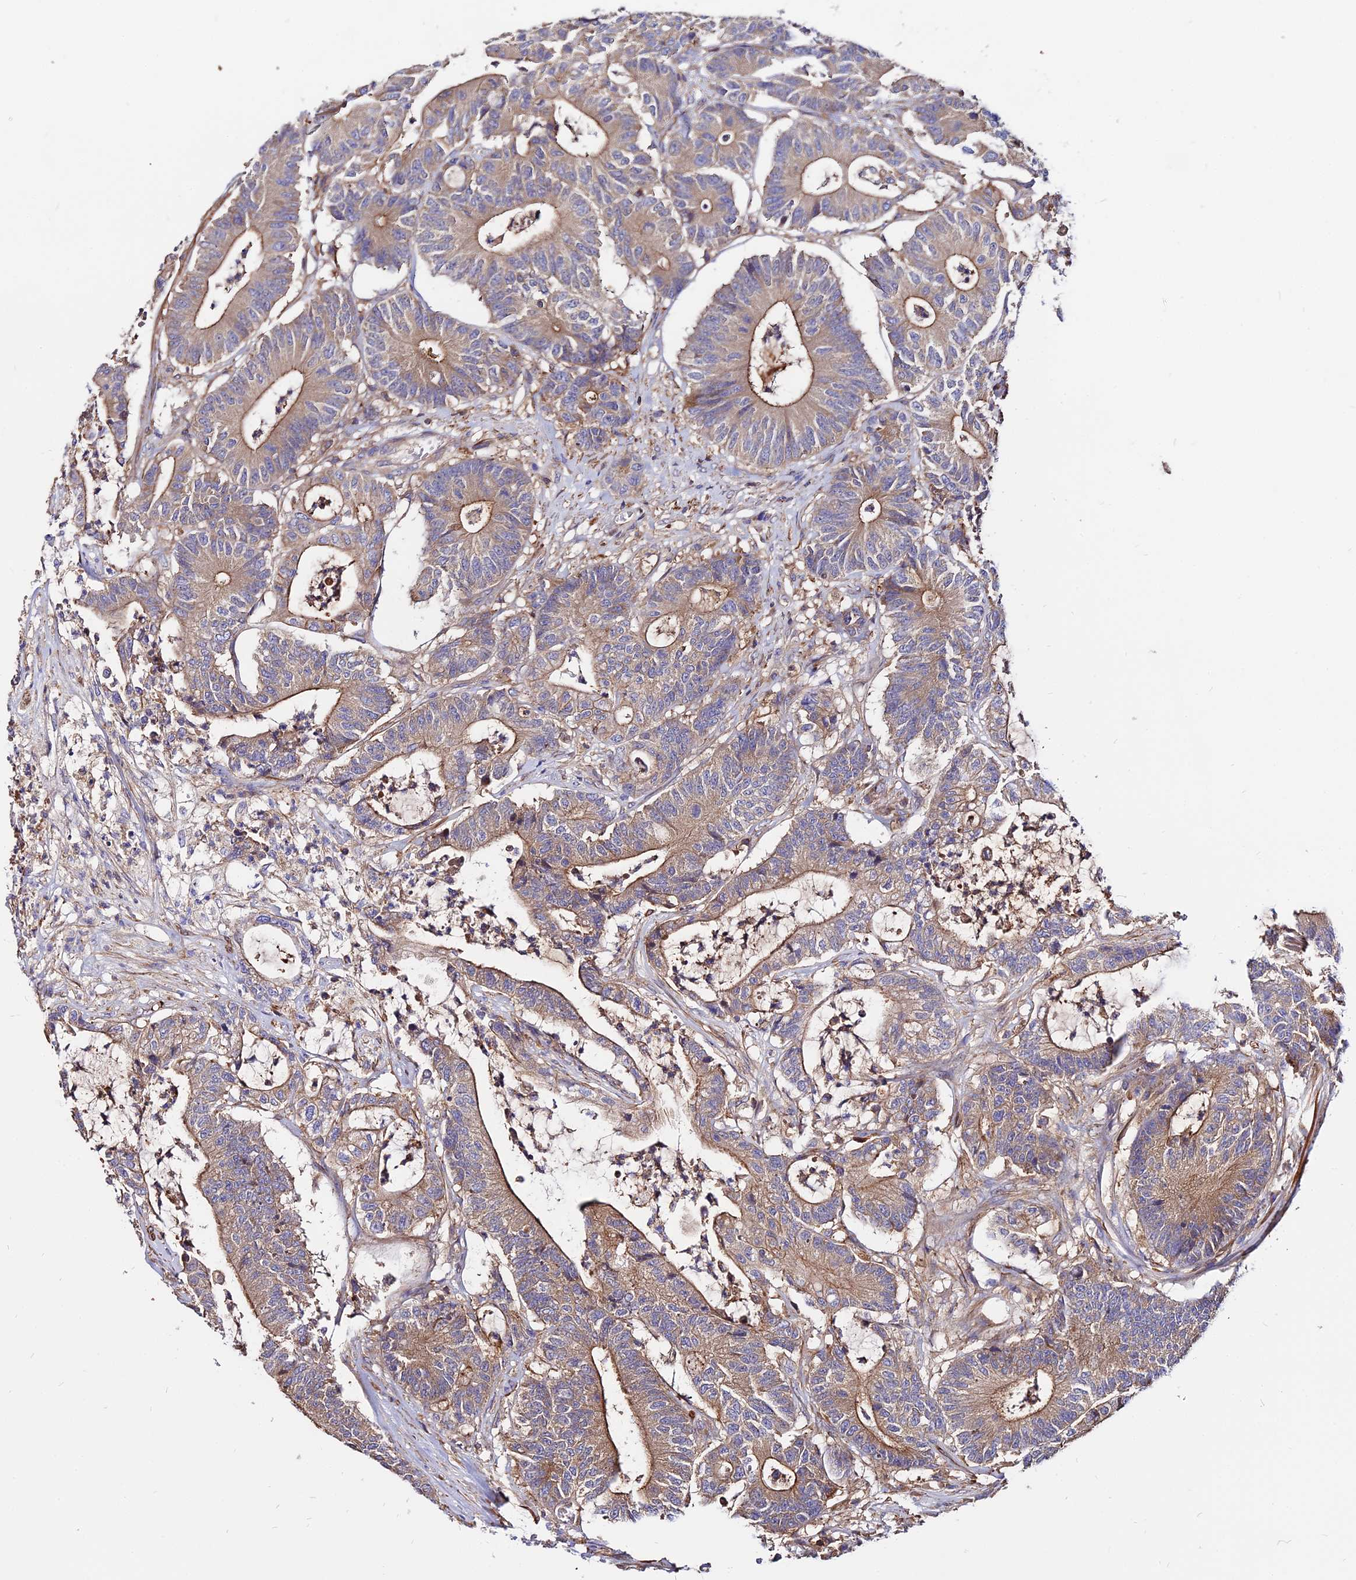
{"staining": {"intensity": "moderate", "quantity": "25%-75%", "location": "cytoplasmic/membranous"}, "tissue": "colorectal cancer", "cell_type": "Tumor cells", "image_type": "cancer", "snomed": [{"axis": "morphology", "description": "Adenocarcinoma, NOS"}, {"axis": "topography", "description": "Colon"}], "caption": "The photomicrograph demonstrates immunohistochemical staining of colorectal cancer (adenocarcinoma). There is moderate cytoplasmic/membranous staining is present in approximately 25%-75% of tumor cells.", "gene": "PYM1", "patient": {"sex": "female", "age": 84}}